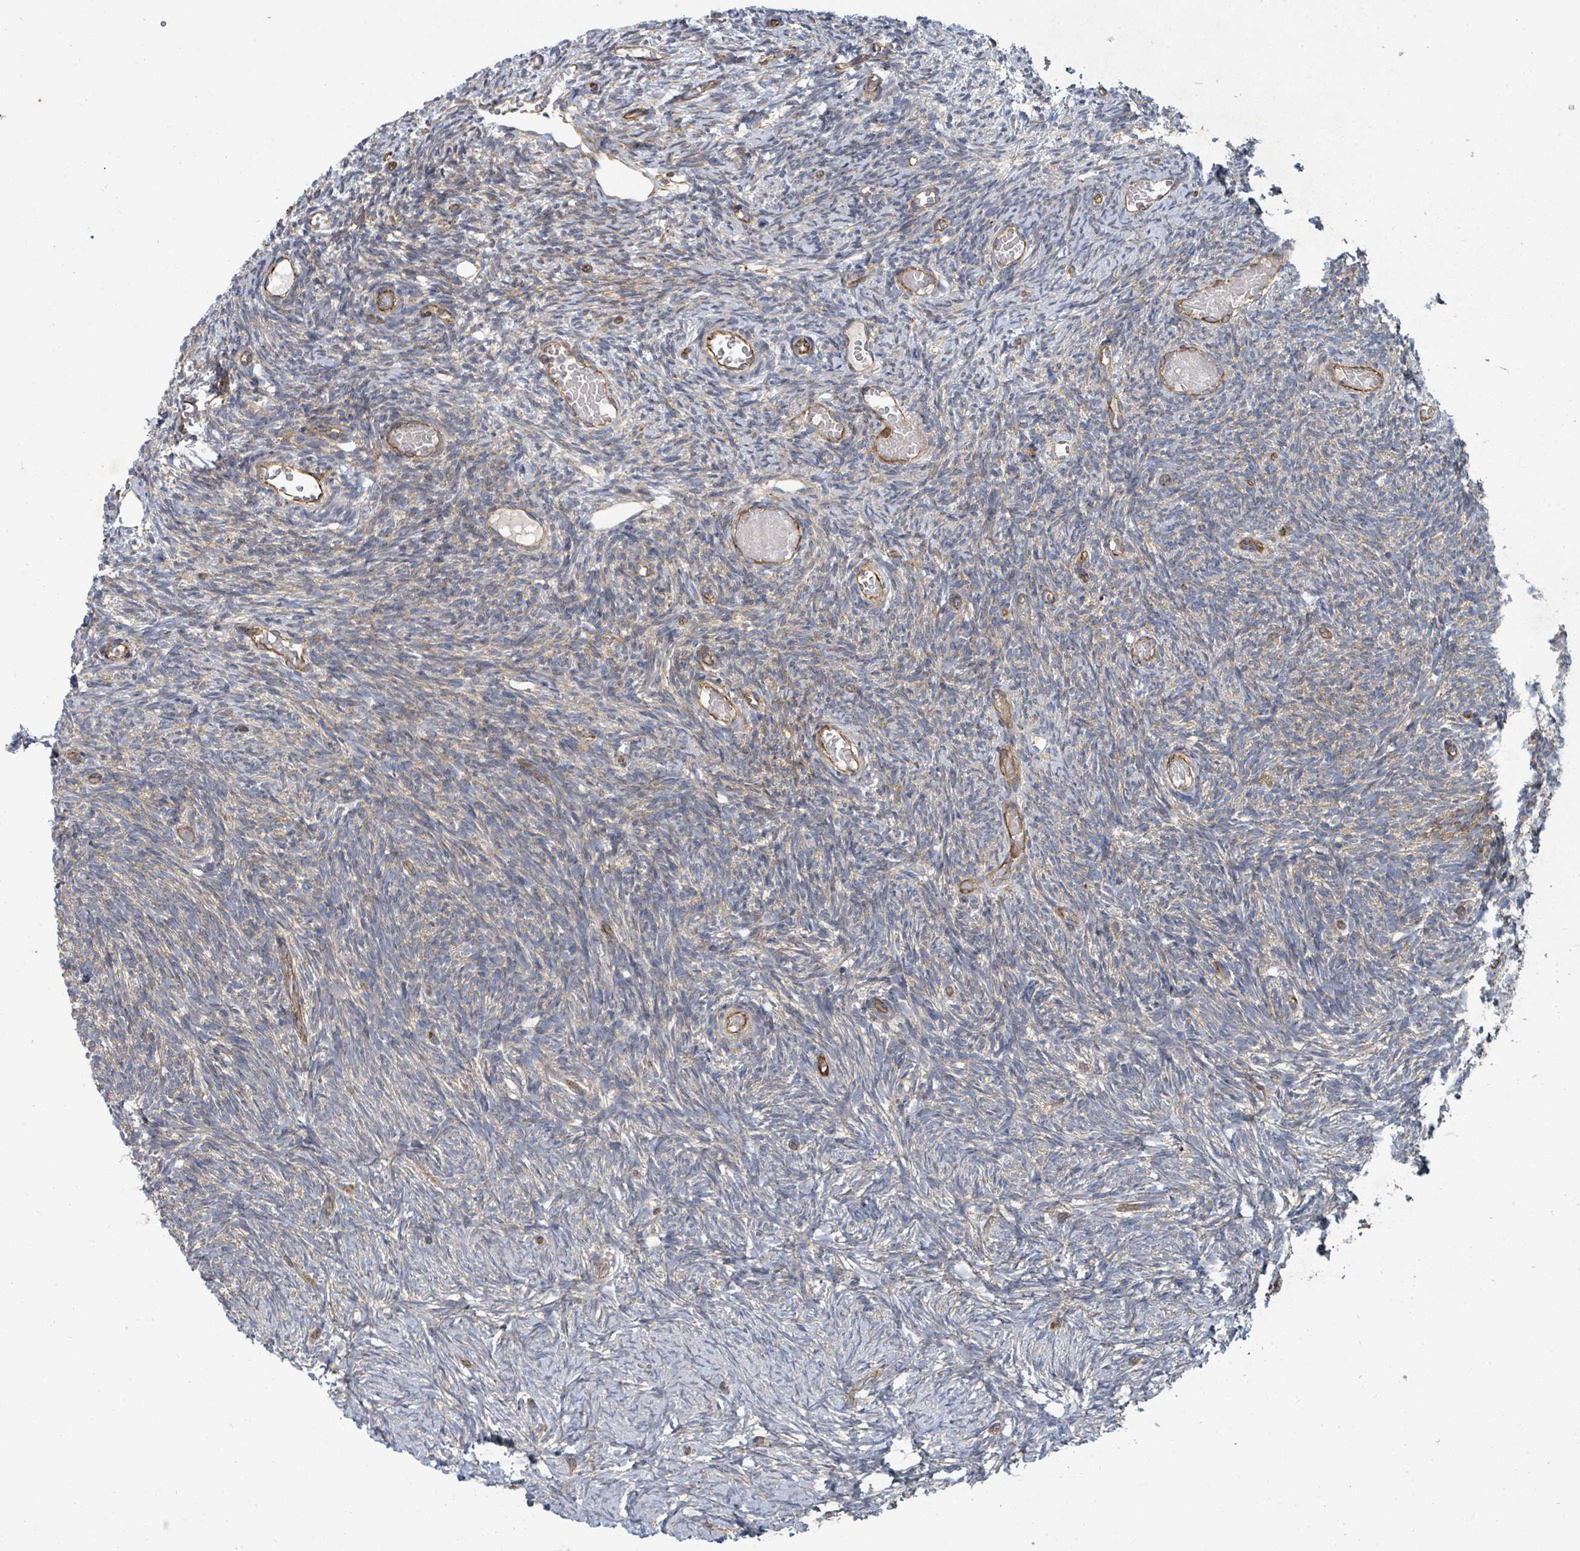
{"staining": {"intensity": "weak", "quantity": "<25%", "location": "cytoplasmic/membranous"}, "tissue": "ovary", "cell_type": "Ovarian stroma cells", "image_type": "normal", "snomed": [{"axis": "morphology", "description": "Normal tissue, NOS"}, {"axis": "topography", "description": "Ovary"}], "caption": "The image demonstrates no staining of ovarian stroma cells in benign ovary. The staining was performed using DAB to visualize the protein expression in brown, while the nuclei were stained in blue with hematoxylin (Magnification: 20x).", "gene": "IFIT1", "patient": {"sex": "female", "age": 39}}